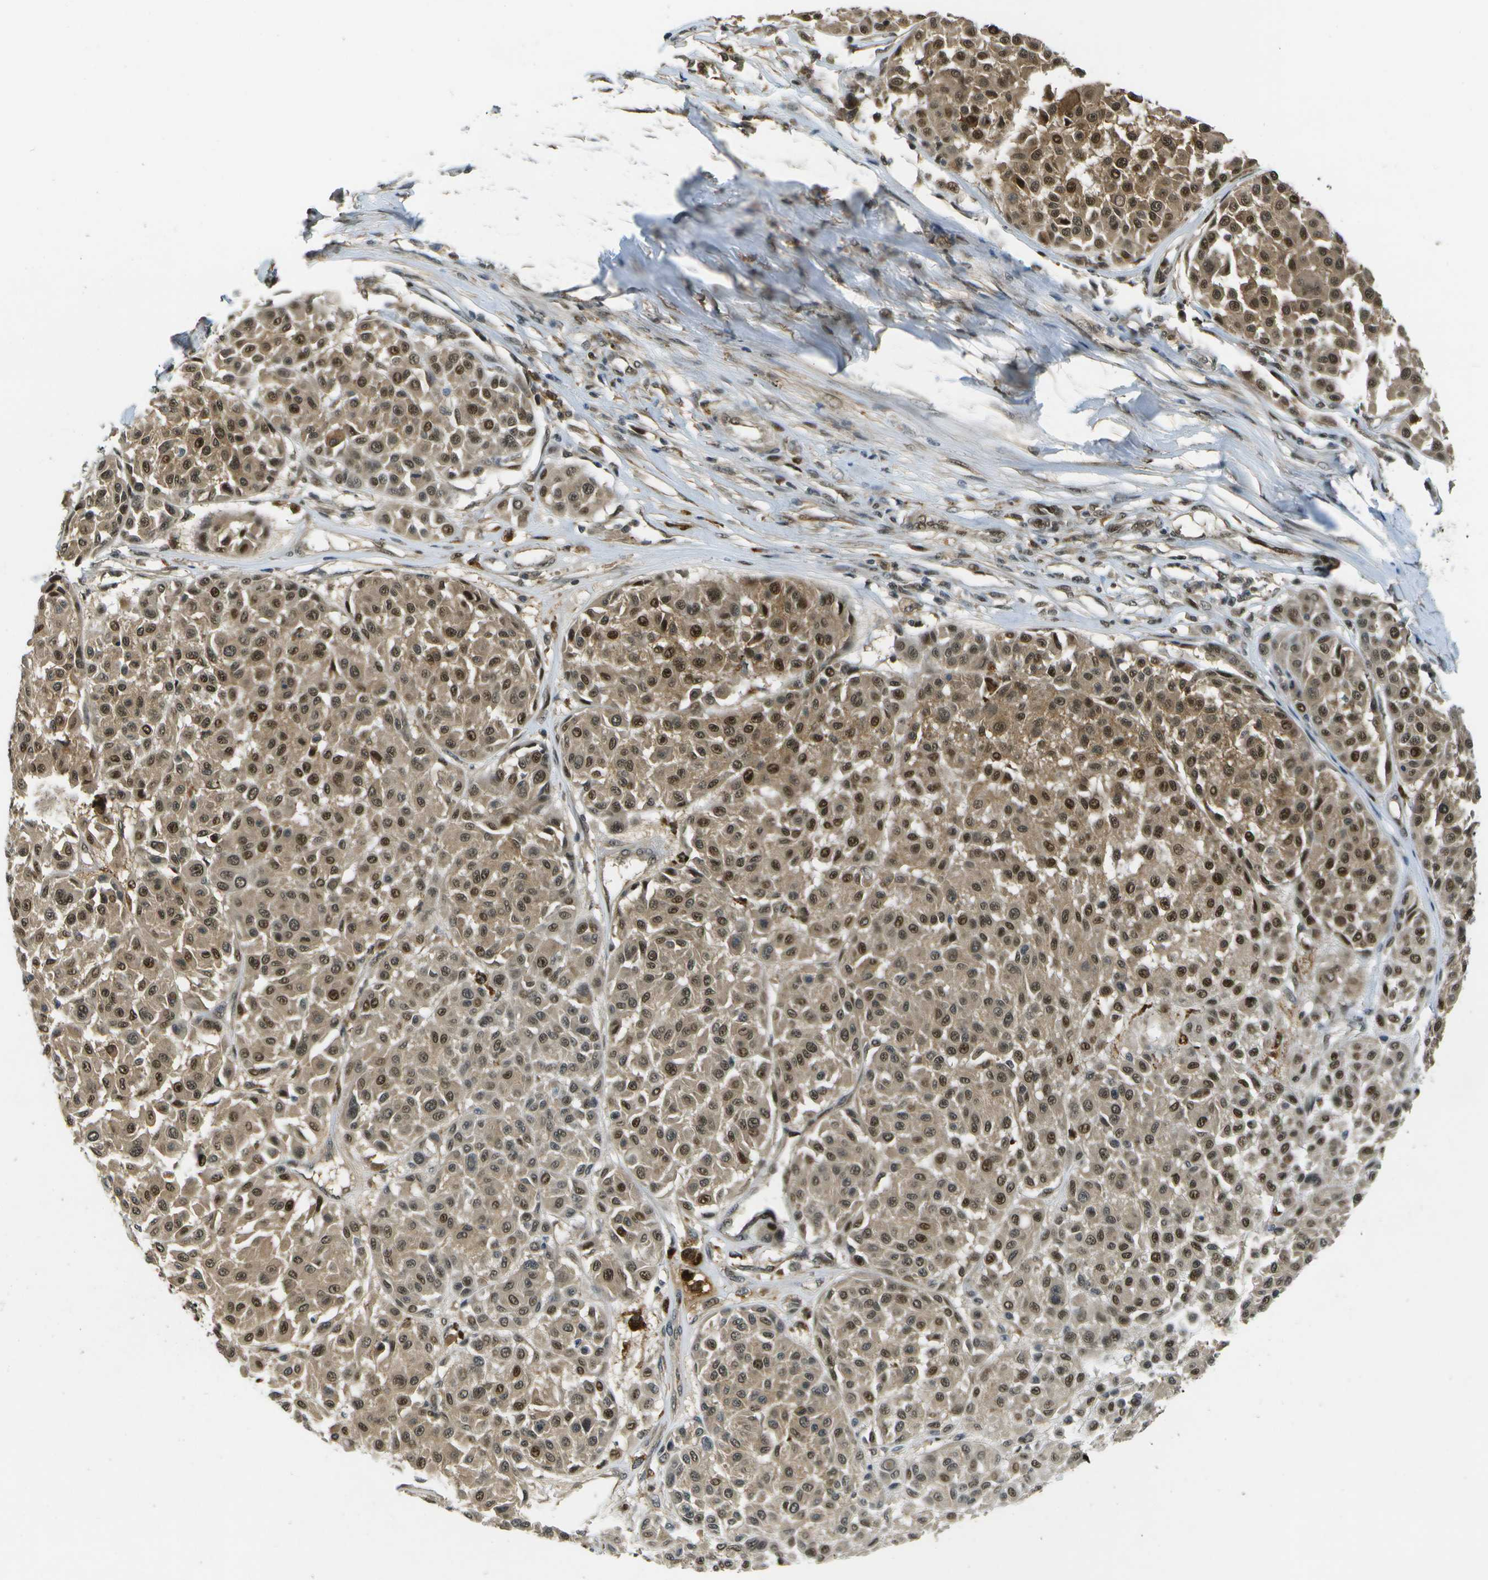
{"staining": {"intensity": "strong", "quantity": "25%-75%", "location": "cytoplasmic/membranous,nuclear"}, "tissue": "melanoma", "cell_type": "Tumor cells", "image_type": "cancer", "snomed": [{"axis": "morphology", "description": "Malignant melanoma, Metastatic site"}, {"axis": "topography", "description": "Soft tissue"}], "caption": "Melanoma stained for a protein demonstrates strong cytoplasmic/membranous and nuclear positivity in tumor cells.", "gene": "GANC", "patient": {"sex": "male", "age": 41}}